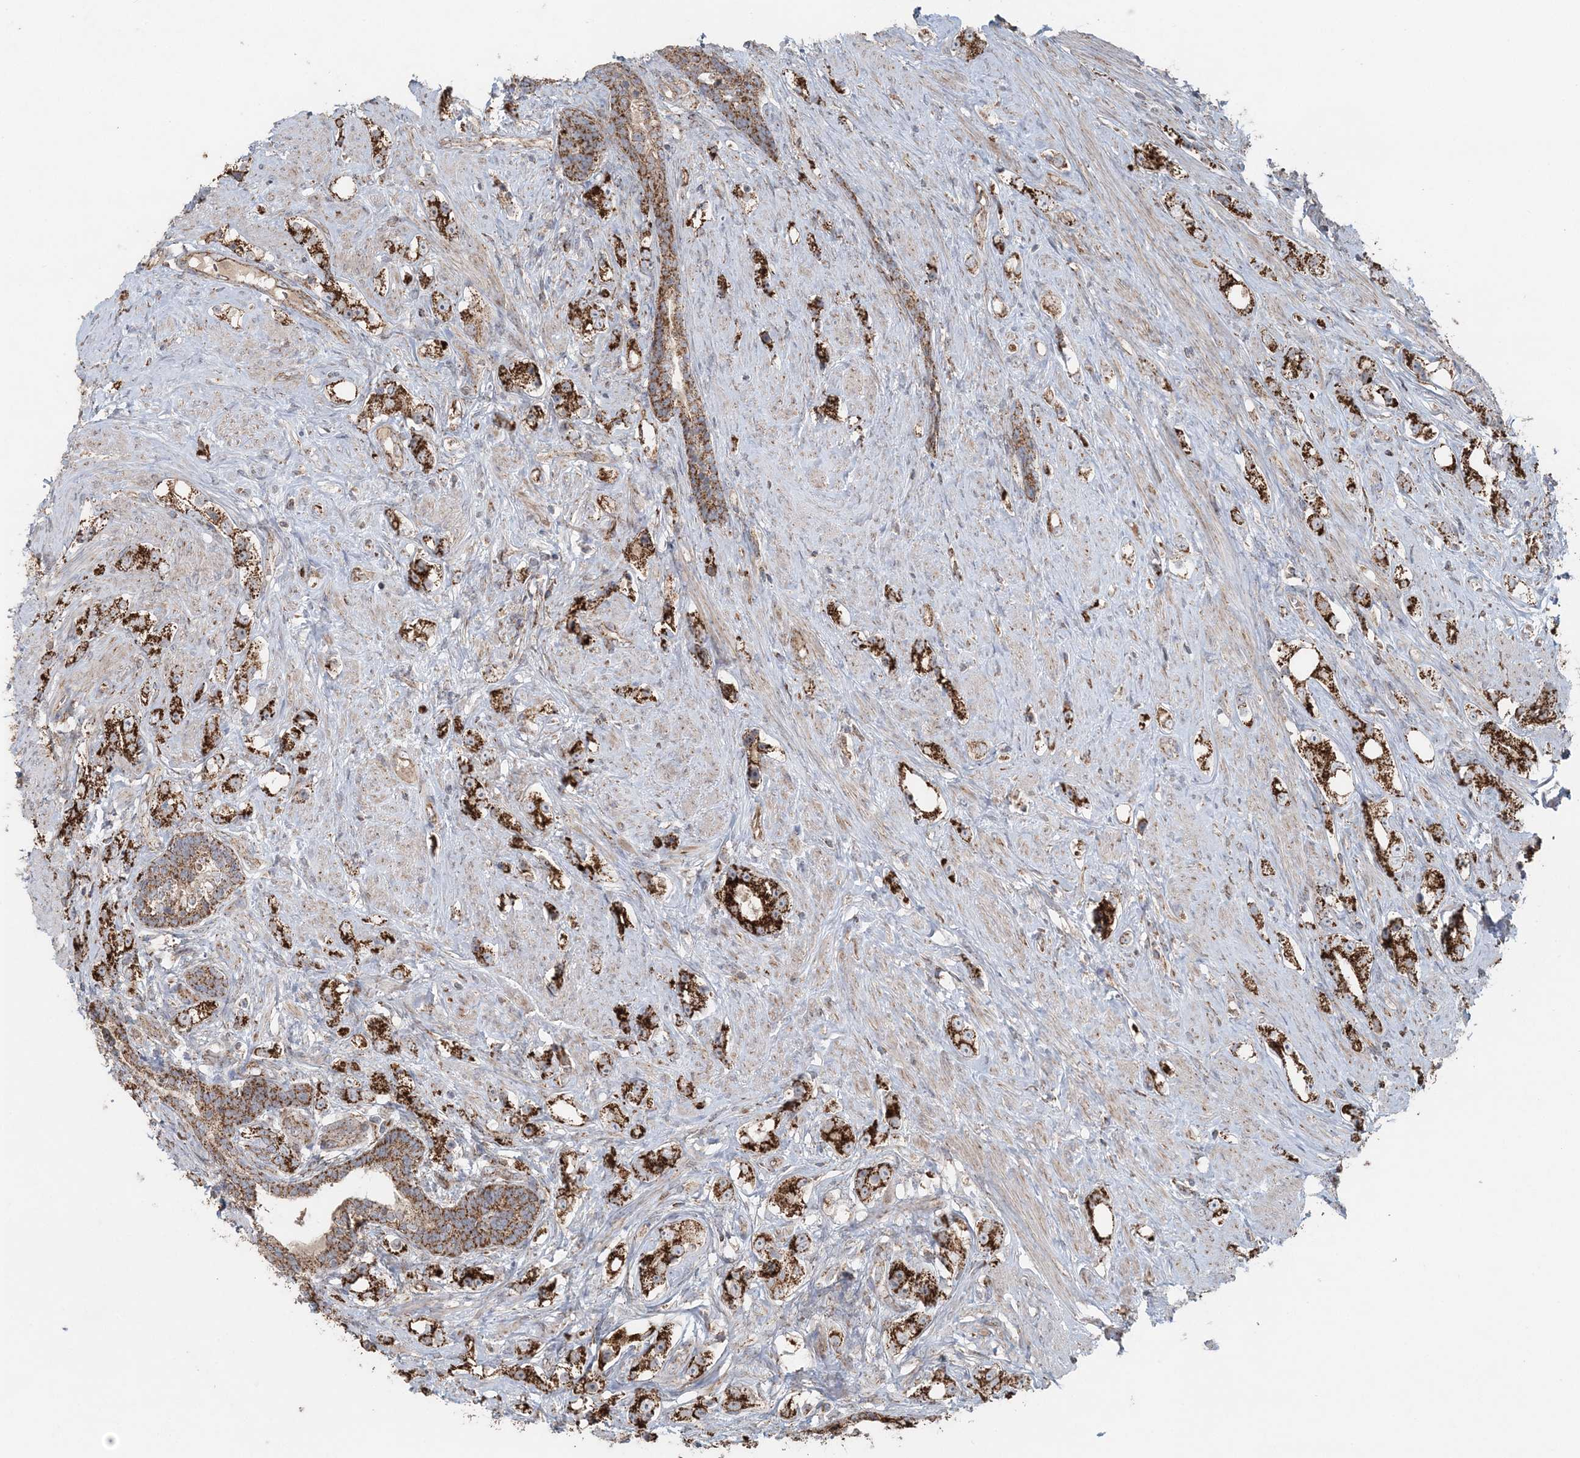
{"staining": {"intensity": "strong", "quantity": ">75%", "location": "cytoplasmic/membranous"}, "tissue": "prostate cancer", "cell_type": "Tumor cells", "image_type": "cancer", "snomed": [{"axis": "morphology", "description": "Adenocarcinoma, High grade"}, {"axis": "topography", "description": "Prostate"}], "caption": "A high-resolution histopathology image shows immunohistochemistry (IHC) staining of prostate cancer, which demonstrates strong cytoplasmic/membranous positivity in about >75% of tumor cells.", "gene": "LRPPRC", "patient": {"sex": "male", "age": 63}}